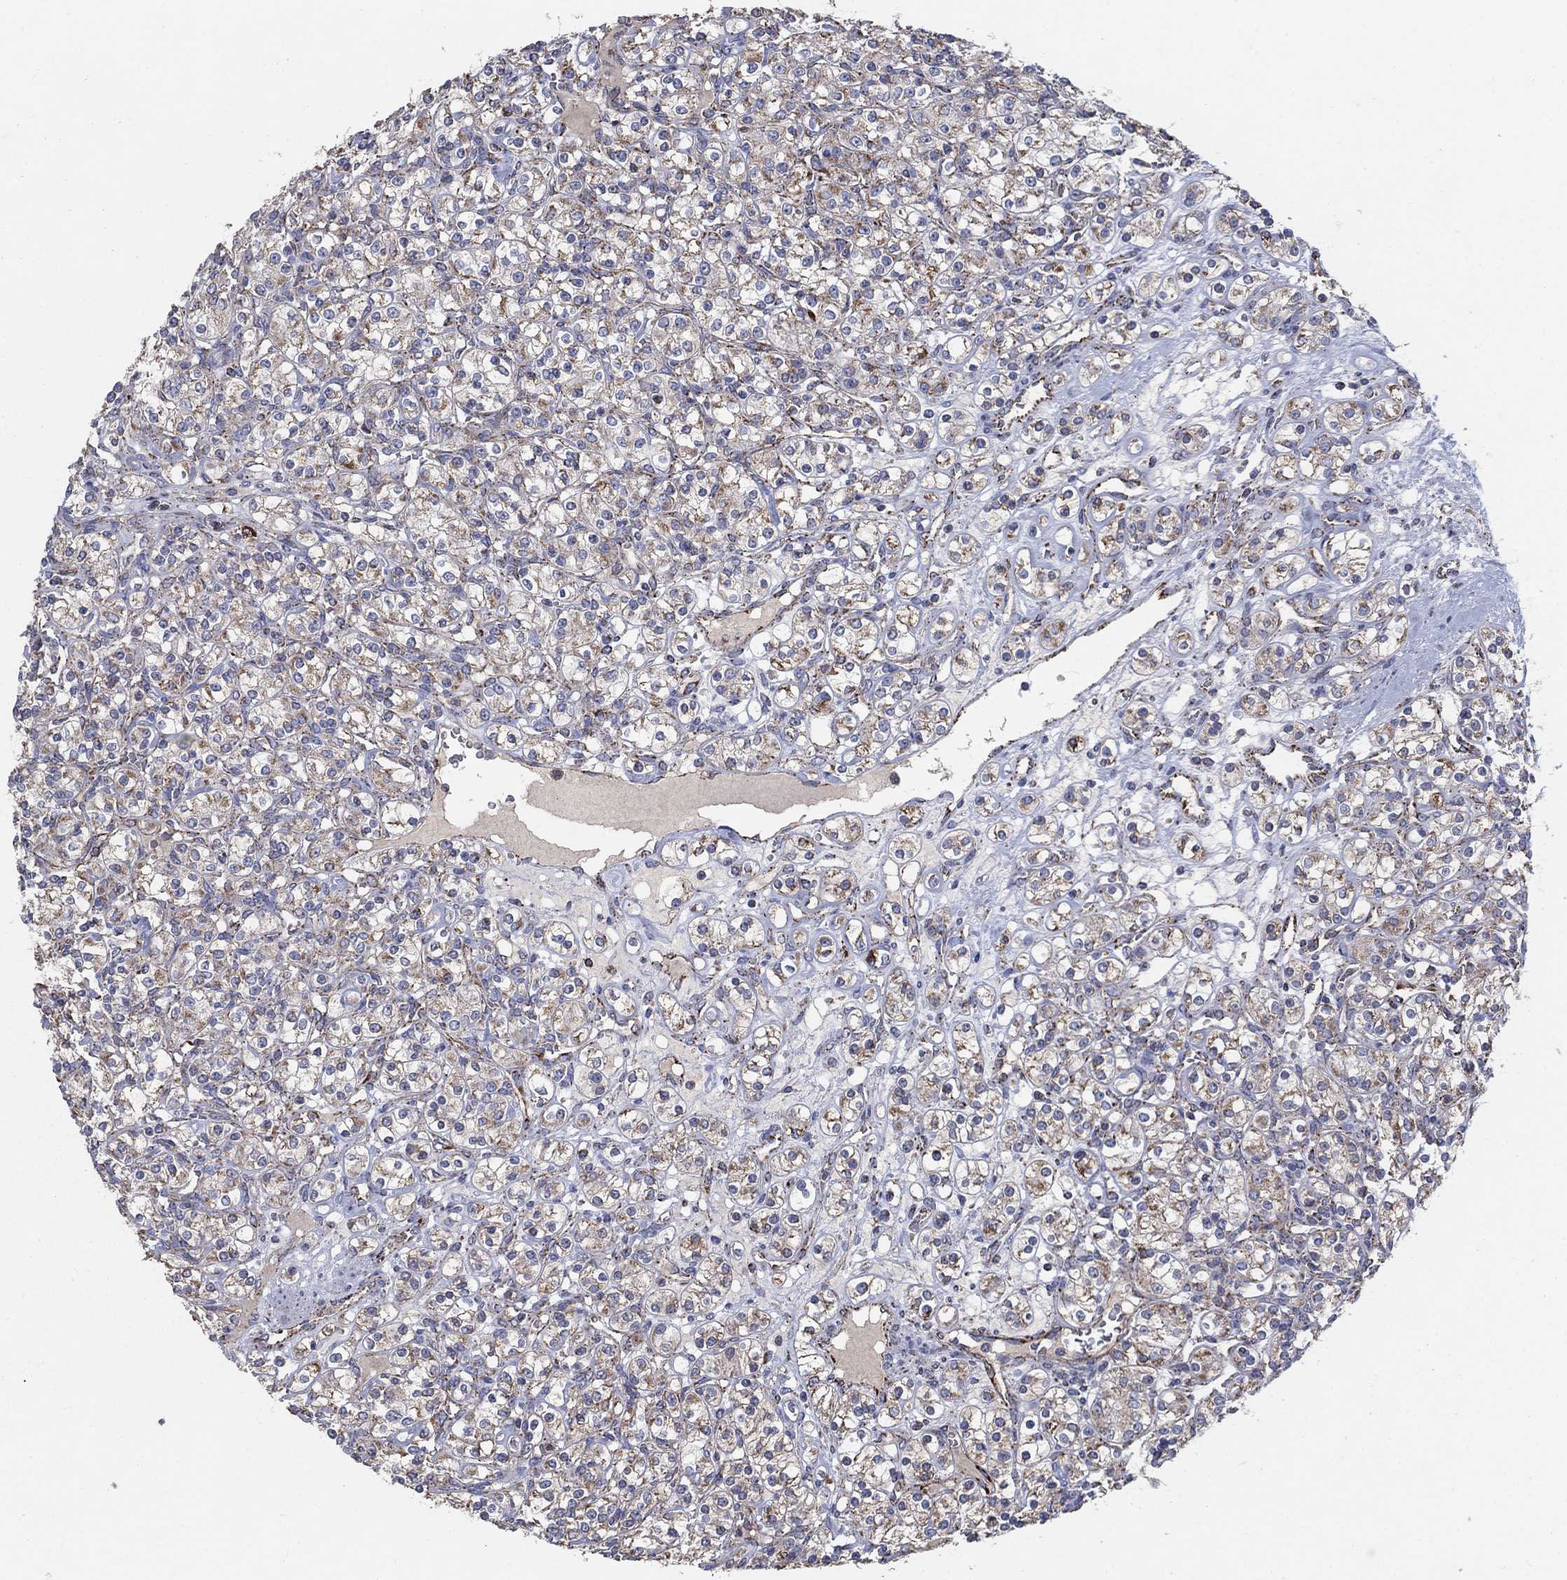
{"staining": {"intensity": "moderate", "quantity": "25%-75%", "location": "cytoplasmic/membranous"}, "tissue": "renal cancer", "cell_type": "Tumor cells", "image_type": "cancer", "snomed": [{"axis": "morphology", "description": "Adenocarcinoma, NOS"}, {"axis": "topography", "description": "Kidney"}], "caption": "IHC micrograph of adenocarcinoma (renal) stained for a protein (brown), which exhibits medium levels of moderate cytoplasmic/membranous expression in approximately 25%-75% of tumor cells.", "gene": "PNPLA2", "patient": {"sex": "male", "age": 77}}